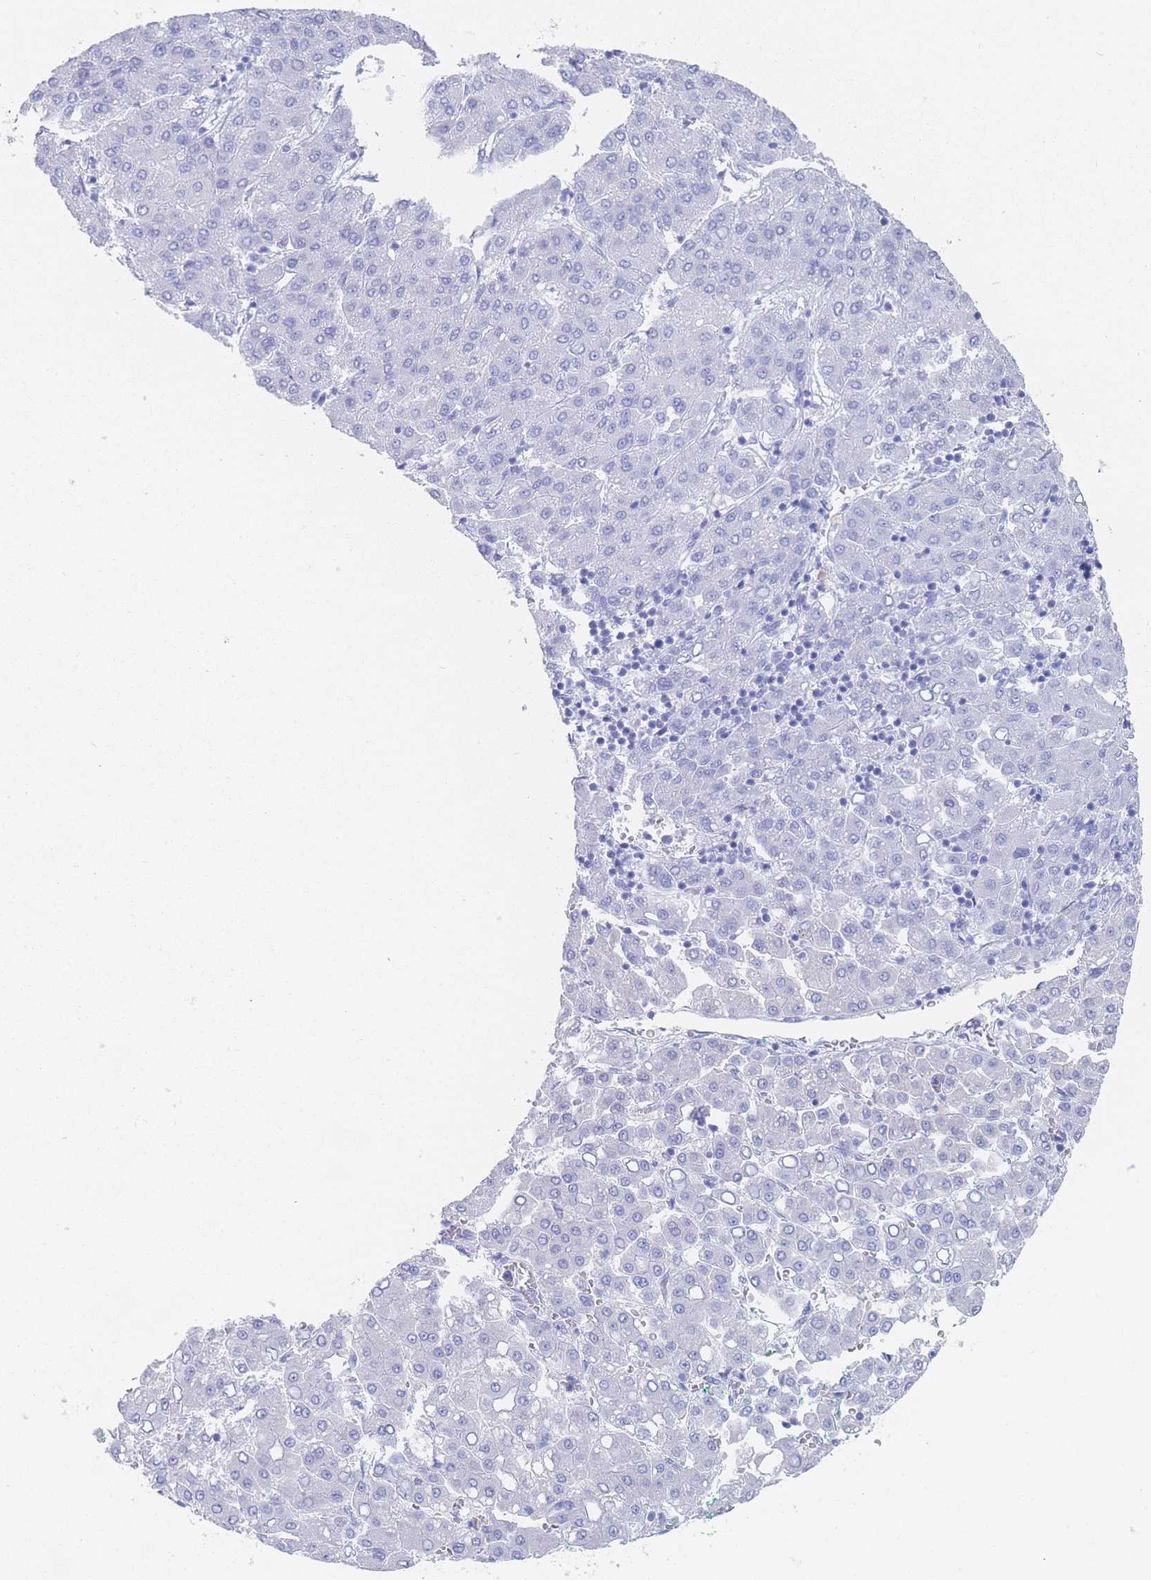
{"staining": {"intensity": "negative", "quantity": "none", "location": "none"}, "tissue": "liver cancer", "cell_type": "Tumor cells", "image_type": "cancer", "snomed": [{"axis": "morphology", "description": "Carcinoma, Hepatocellular, NOS"}, {"axis": "topography", "description": "Liver"}], "caption": "This is a micrograph of IHC staining of liver cancer (hepatocellular carcinoma), which shows no positivity in tumor cells.", "gene": "LRRC37A", "patient": {"sex": "male", "age": 65}}